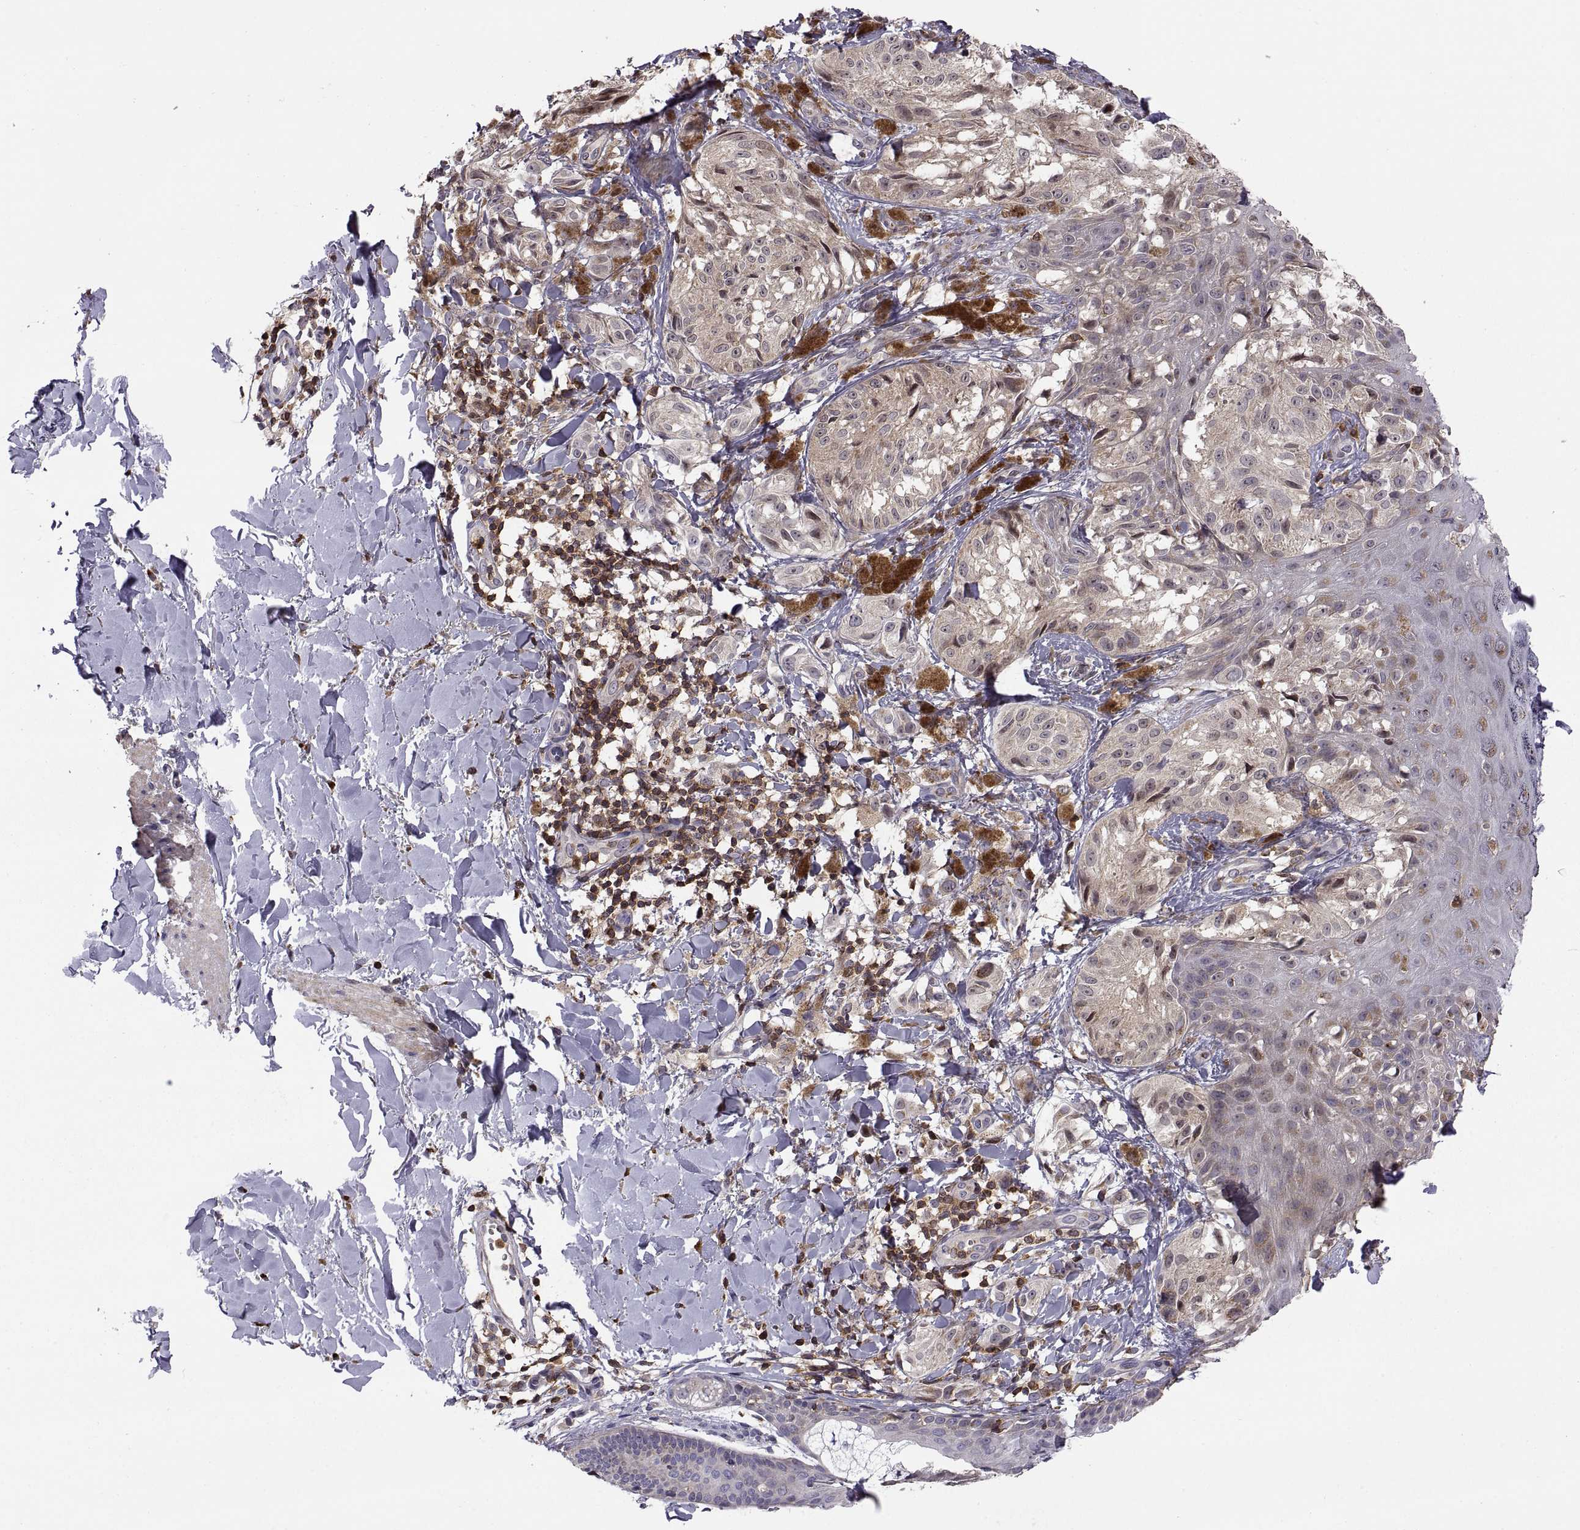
{"staining": {"intensity": "negative", "quantity": "none", "location": "none"}, "tissue": "melanoma", "cell_type": "Tumor cells", "image_type": "cancer", "snomed": [{"axis": "morphology", "description": "Malignant melanoma, NOS"}, {"axis": "topography", "description": "Skin"}], "caption": "Melanoma was stained to show a protein in brown. There is no significant expression in tumor cells.", "gene": "ACAP1", "patient": {"sex": "male", "age": 36}}